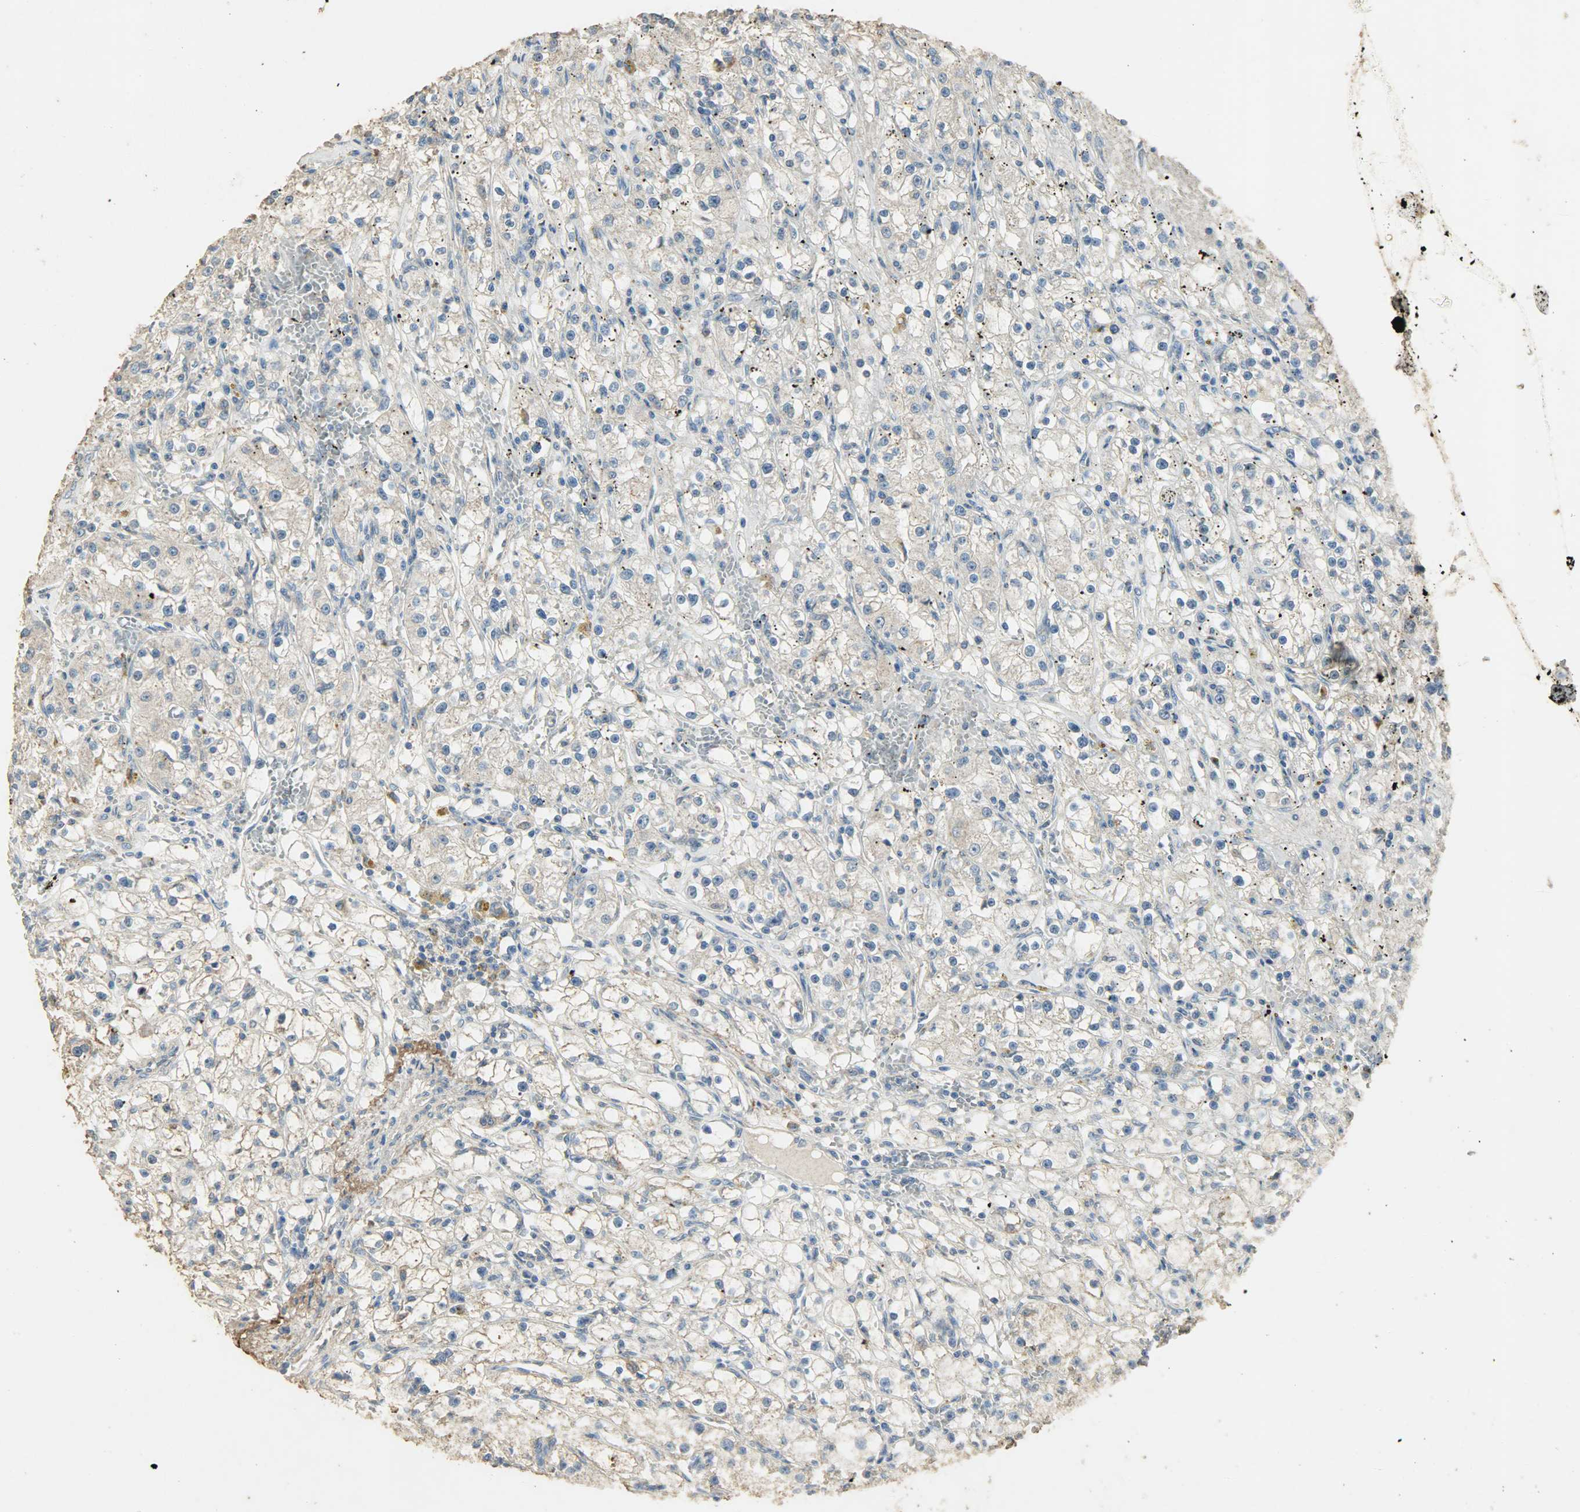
{"staining": {"intensity": "negative", "quantity": "none", "location": "none"}, "tissue": "renal cancer", "cell_type": "Tumor cells", "image_type": "cancer", "snomed": [{"axis": "morphology", "description": "Adenocarcinoma, NOS"}, {"axis": "topography", "description": "Kidney"}], "caption": "There is no significant positivity in tumor cells of adenocarcinoma (renal).", "gene": "ASB9", "patient": {"sex": "male", "age": 56}}